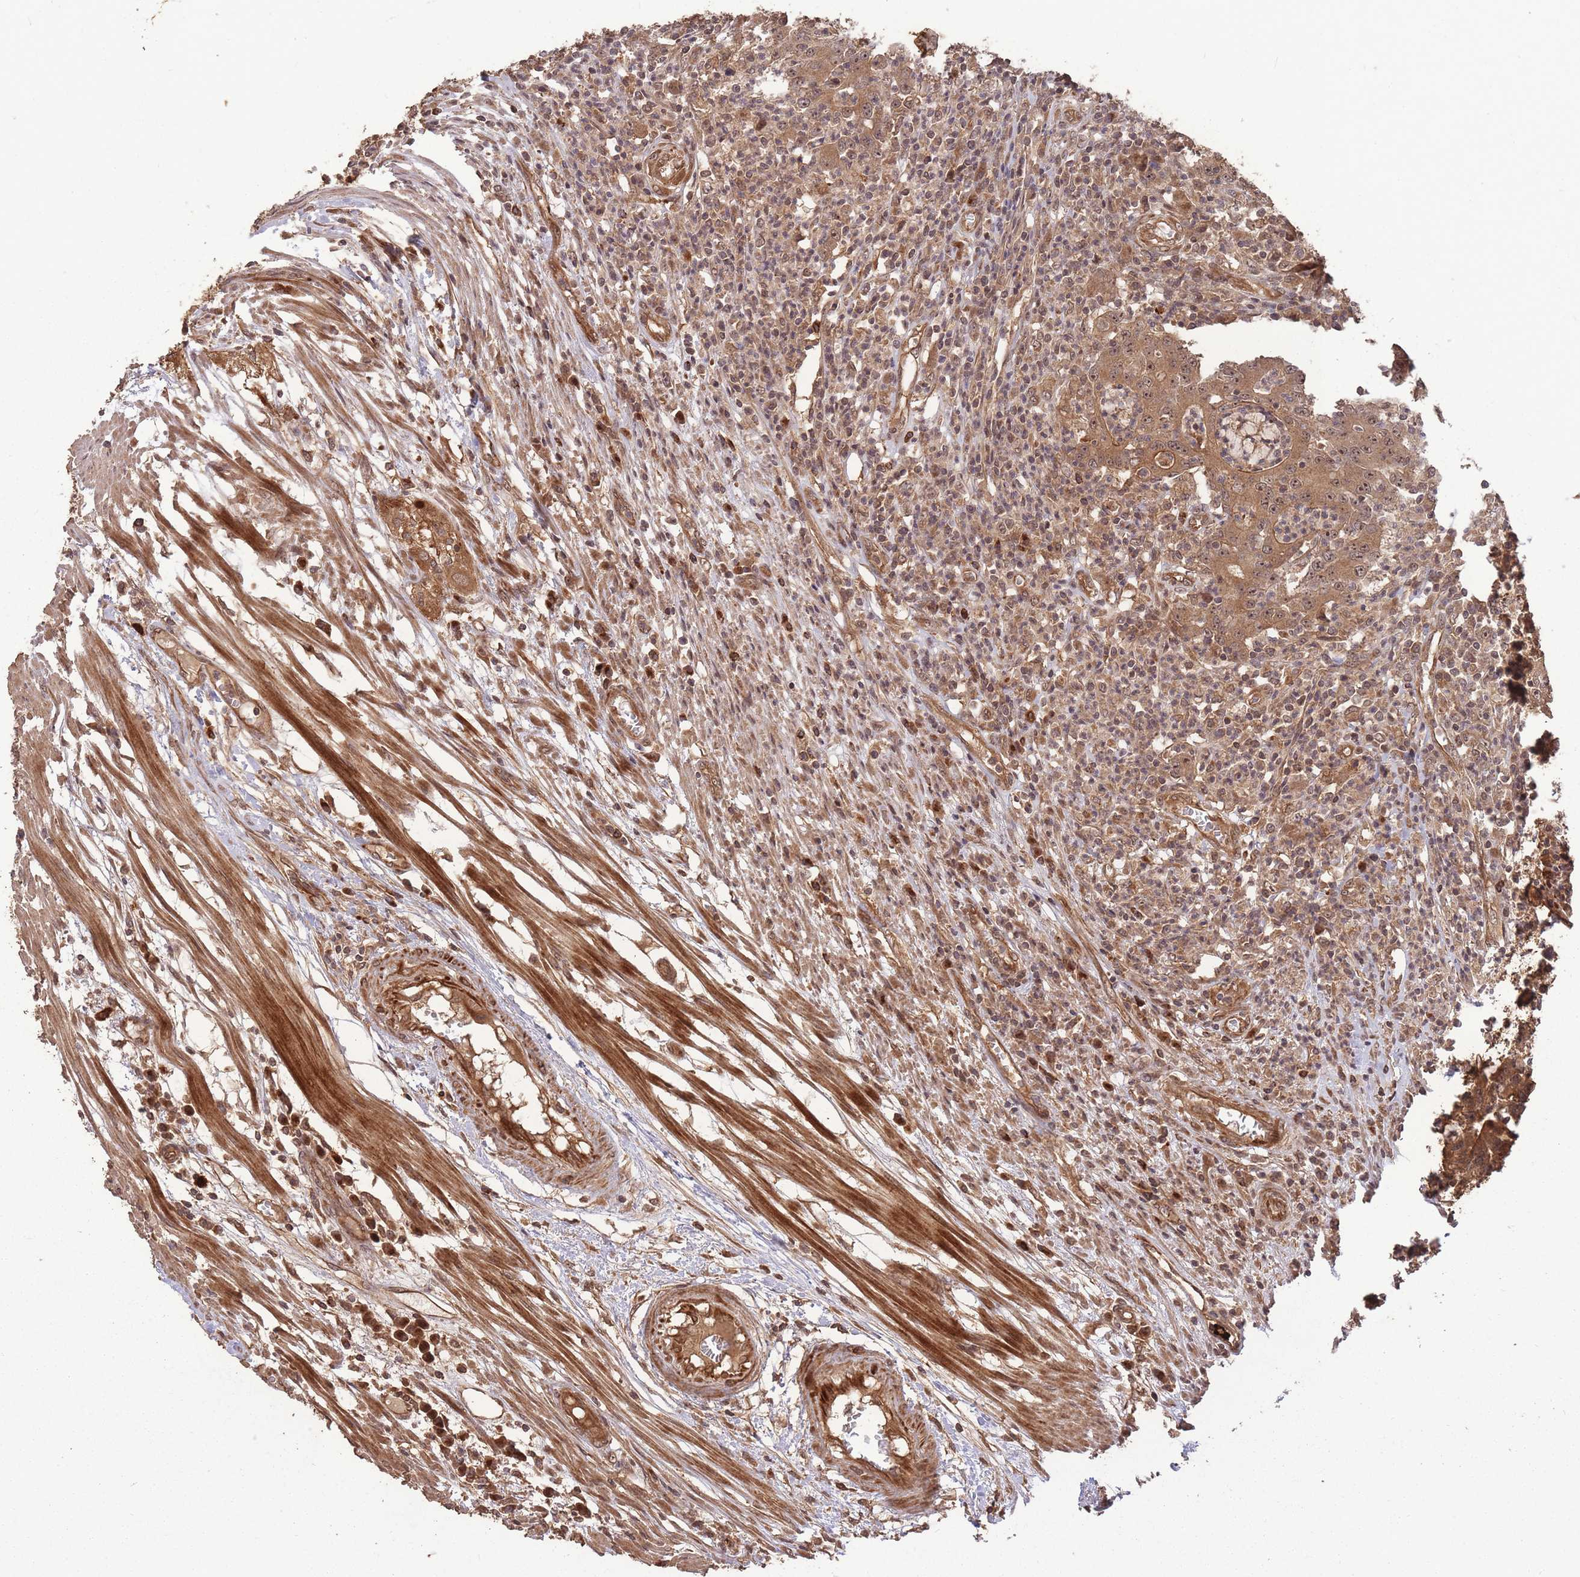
{"staining": {"intensity": "strong", "quantity": ">75%", "location": "cytoplasmic/membranous,nuclear"}, "tissue": "colorectal cancer", "cell_type": "Tumor cells", "image_type": "cancer", "snomed": [{"axis": "morphology", "description": "Adenocarcinoma, NOS"}, {"axis": "topography", "description": "Colon"}], "caption": "IHC image of human adenocarcinoma (colorectal) stained for a protein (brown), which demonstrates high levels of strong cytoplasmic/membranous and nuclear positivity in about >75% of tumor cells.", "gene": "ERBB3", "patient": {"sex": "male", "age": 83}}